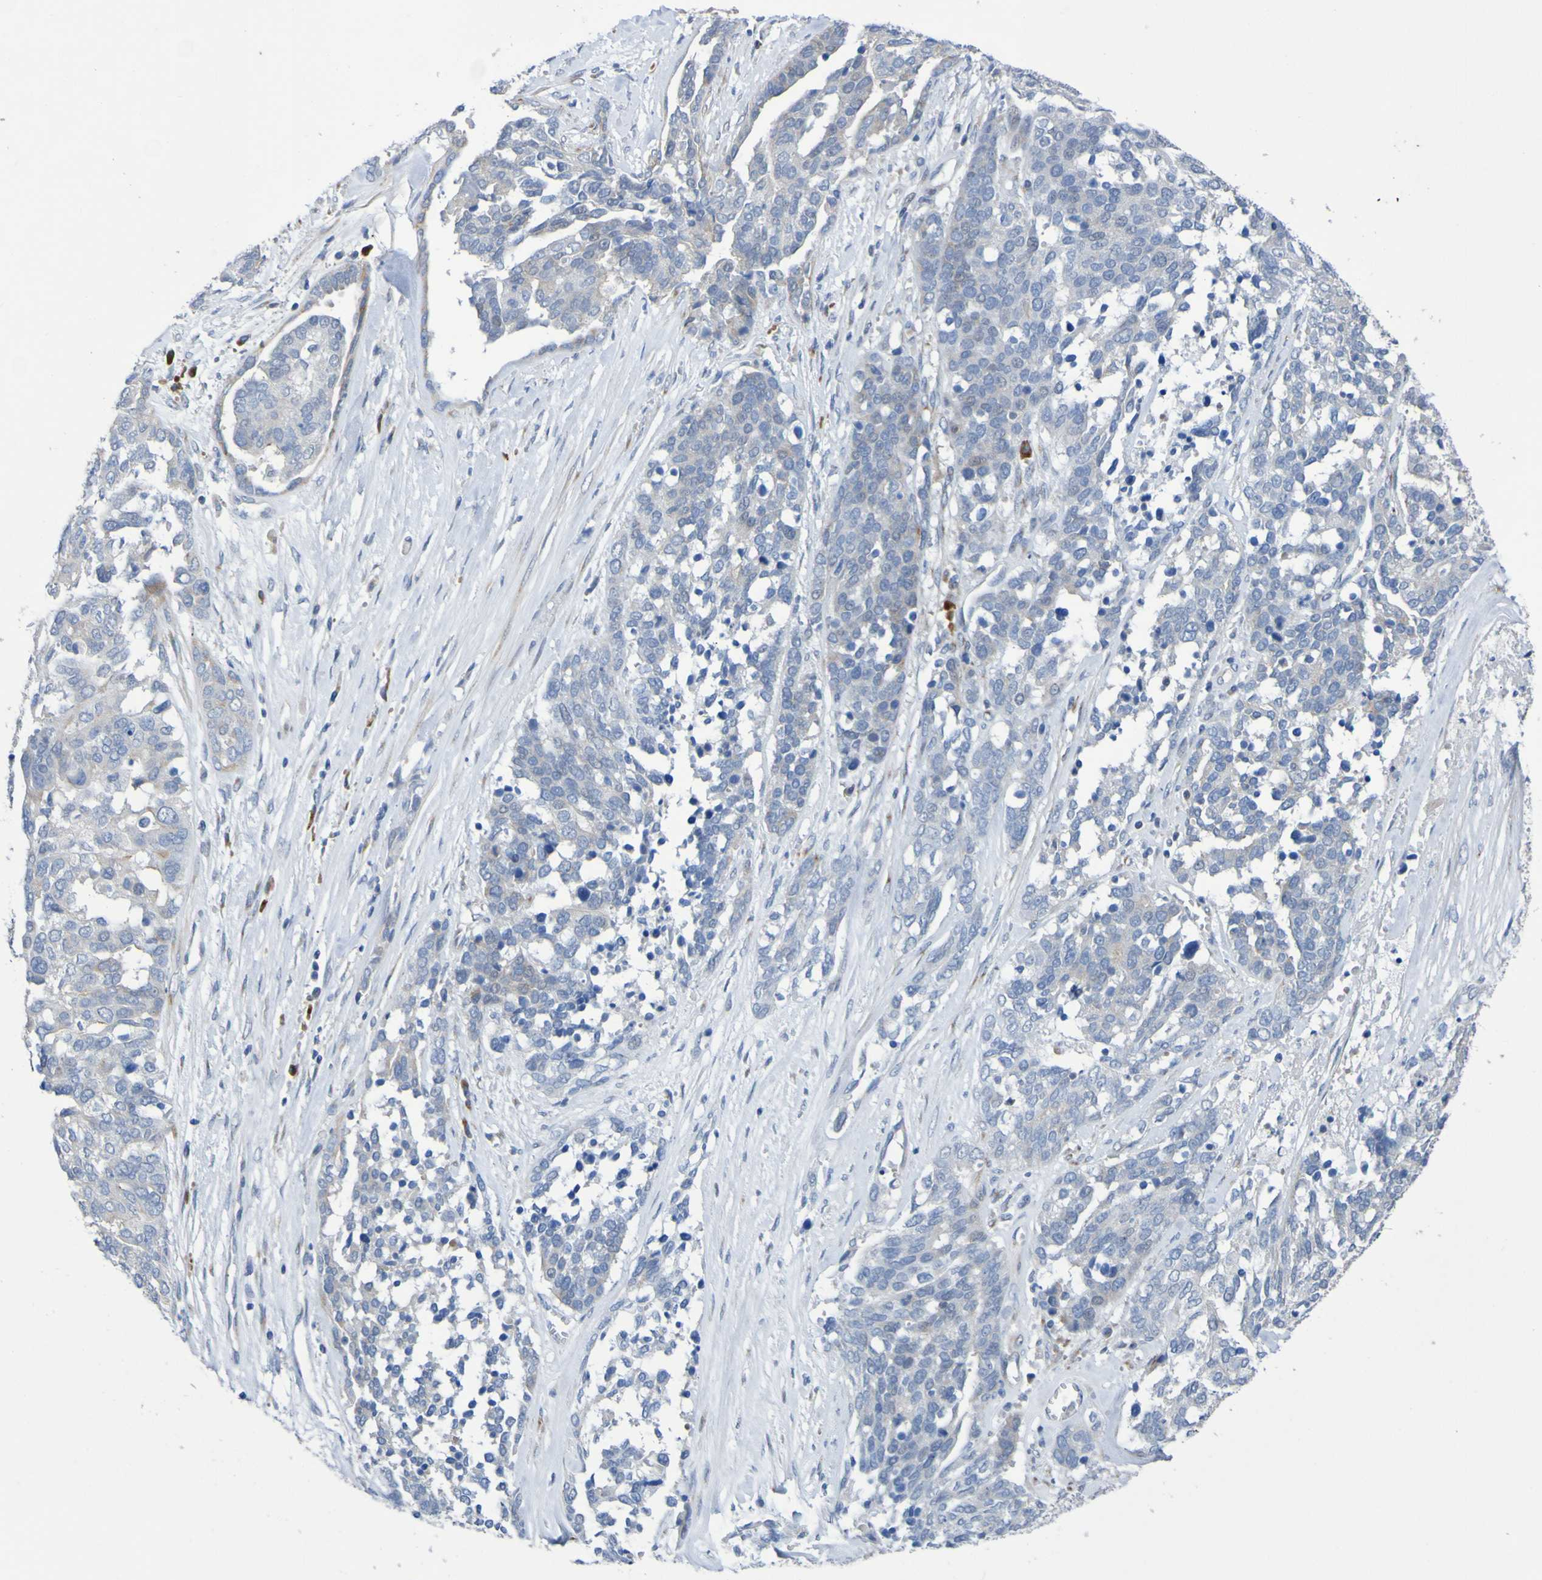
{"staining": {"intensity": "negative", "quantity": "none", "location": "none"}, "tissue": "ovarian cancer", "cell_type": "Tumor cells", "image_type": "cancer", "snomed": [{"axis": "morphology", "description": "Cystadenocarcinoma, serous, NOS"}, {"axis": "topography", "description": "Ovary"}], "caption": "The micrograph demonstrates no staining of tumor cells in ovarian serous cystadenocarcinoma. (DAB (3,3'-diaminobenzidine) immunohistochemistry, high magnification).", "gene": "C11orf24", "patient": {"sex": "female", "age": 44}}